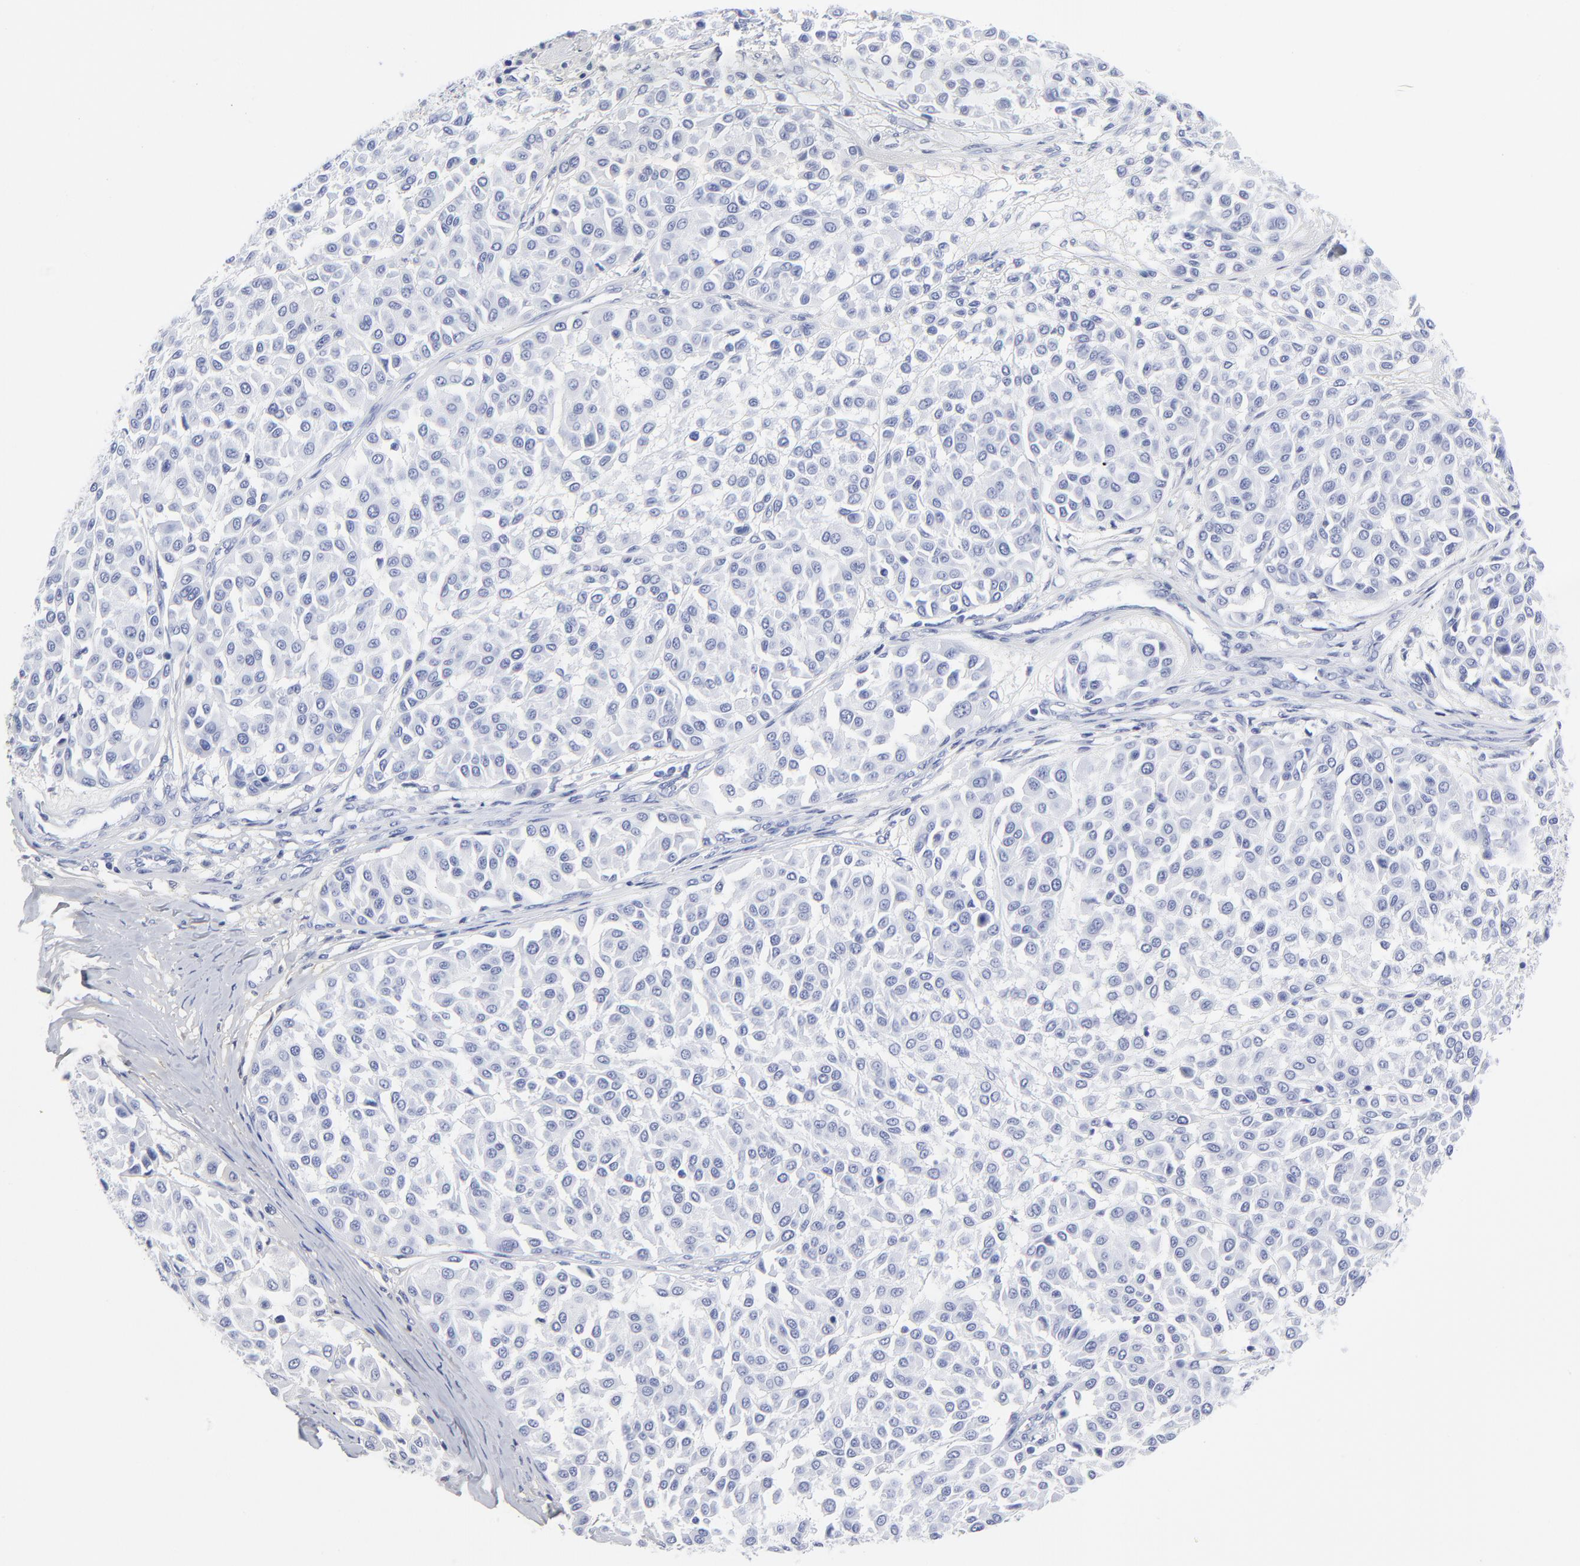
{"staining": {"intensity": "negative", "quantity": "none", "location": "none"}, "tissue": "melanoma", "cell_type": "Tumor cells", "image_type": "cancer", "snomed": [{"axis": "morphology", "description": "Malignant melanoma, Metastatic site"}, {"axis": "topography", "description": "Soft tissue"}], "caption": "Tumor cells show no significant protein expression in melanoma.", "gene": "DCN", "patient": {"sex": "male", "age": 41}}